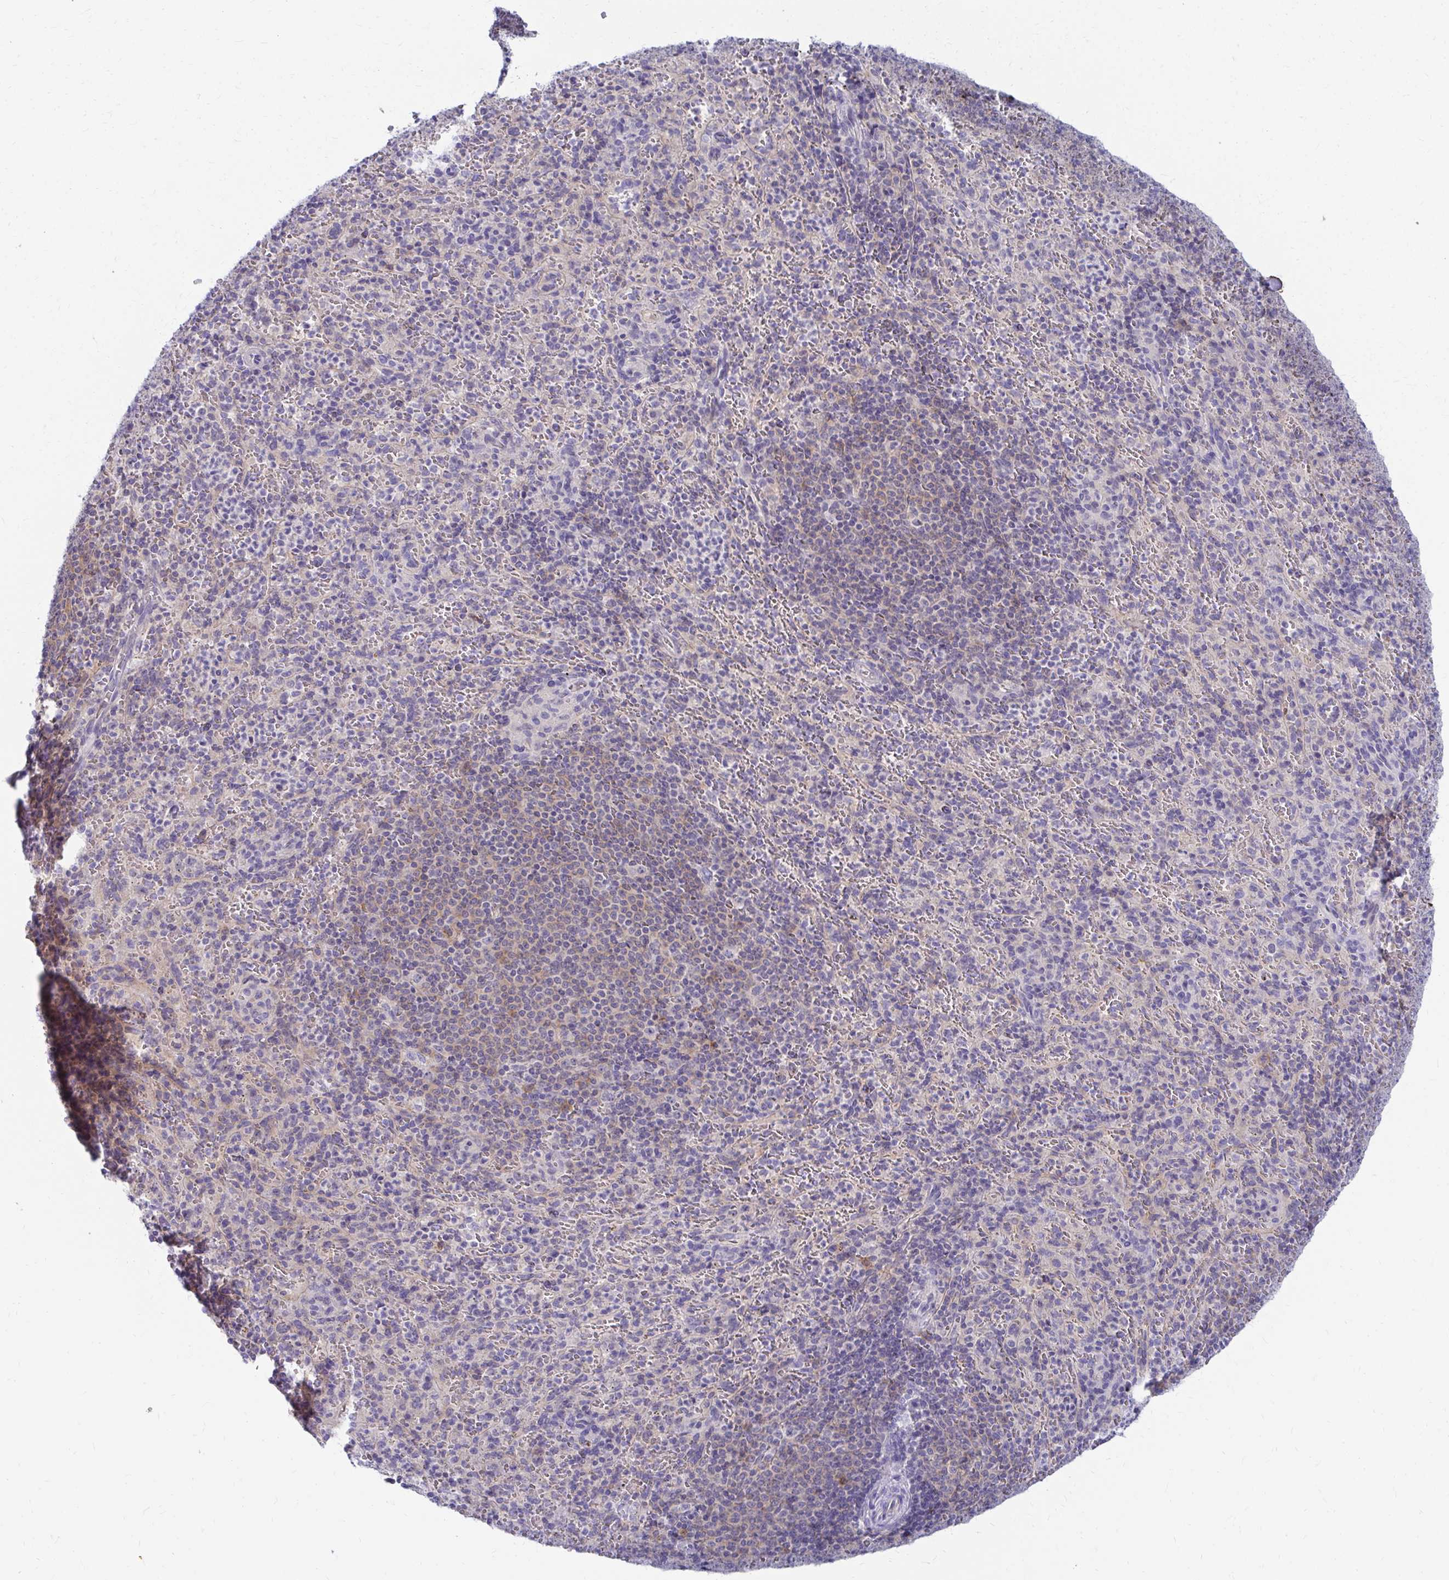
{"staining": {"intensity": "negative", "quantity": "none", "location": "none"}, "tissue": "spleen", "cell_type": "Cells in red pulp", "image_type": "normal", "snomed": [{"axis": "morphology", "description": "Normal tissue, NOS"}, {"axis": "topography", "description": "Spleen"}], "caption": "DAB immunohistochemical staining of benign human spleen displays no significant positivity in cells in red pulp.", "gene": "C19orf81", "patient": {"sex": "male", "age": 57}}